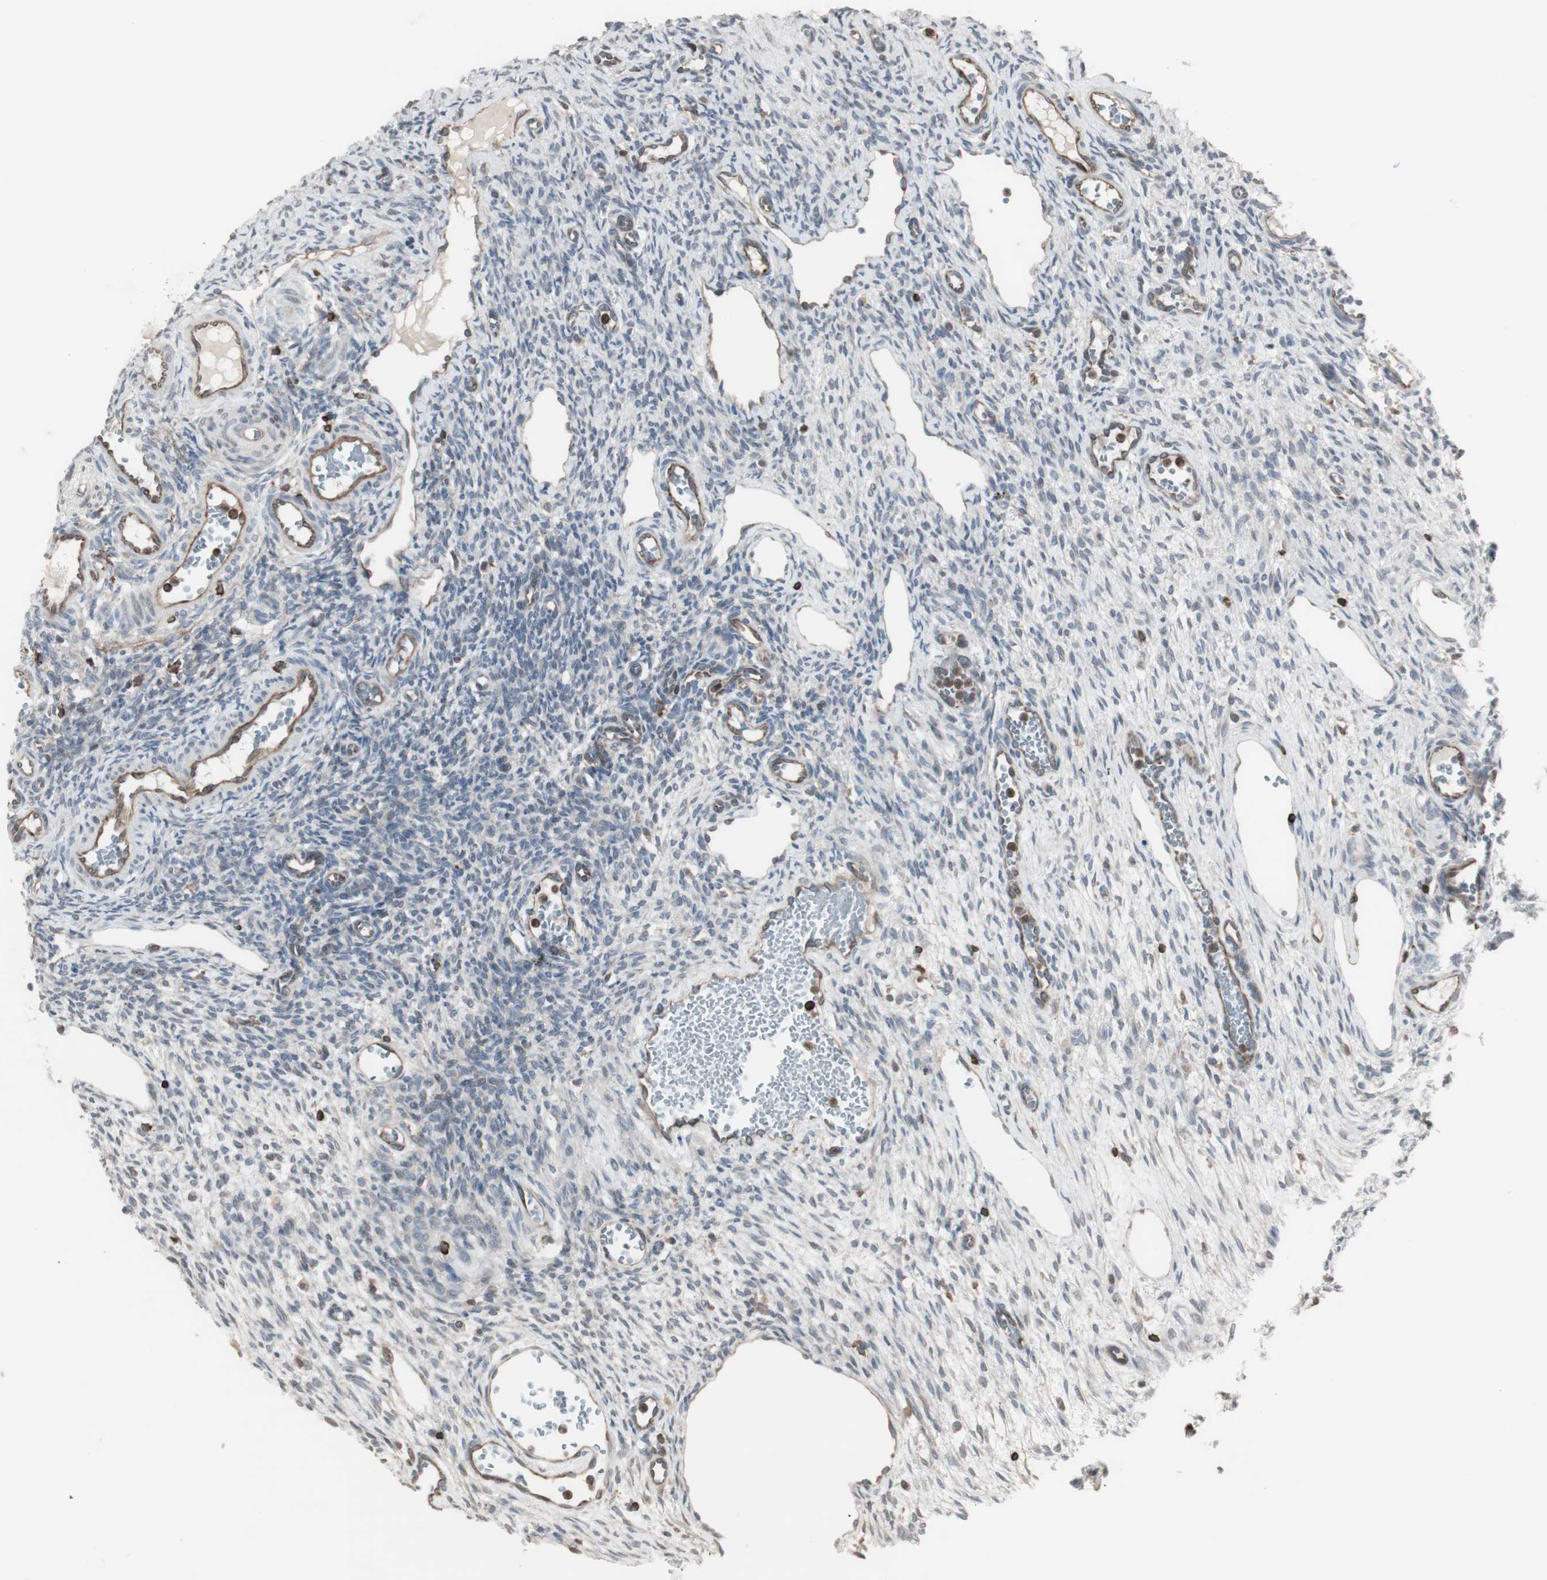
{"staining": {"intensity": "negative", "quantity": "none", "location": "none"}, "tissue": "ovary", "cell_type": "Ovarian stroma cells", "image_type": "normal", "snomed": [{"axis": "morphology", "description": "Normal tissue, NOS"}, {"axis": "topography", "description": "Ovary"}], "caption": "Immunohistochemical staining of benign human ovary displays no significant positivity in ovarian stroma cells. The staining is performed using DAB (3,3'-diaminobenzidine) brown chromogen with nuclei counter-stained in using hematoxylin.", "gene": "ARHGEF1", "patient": {"sex": "female", "age": 33}}